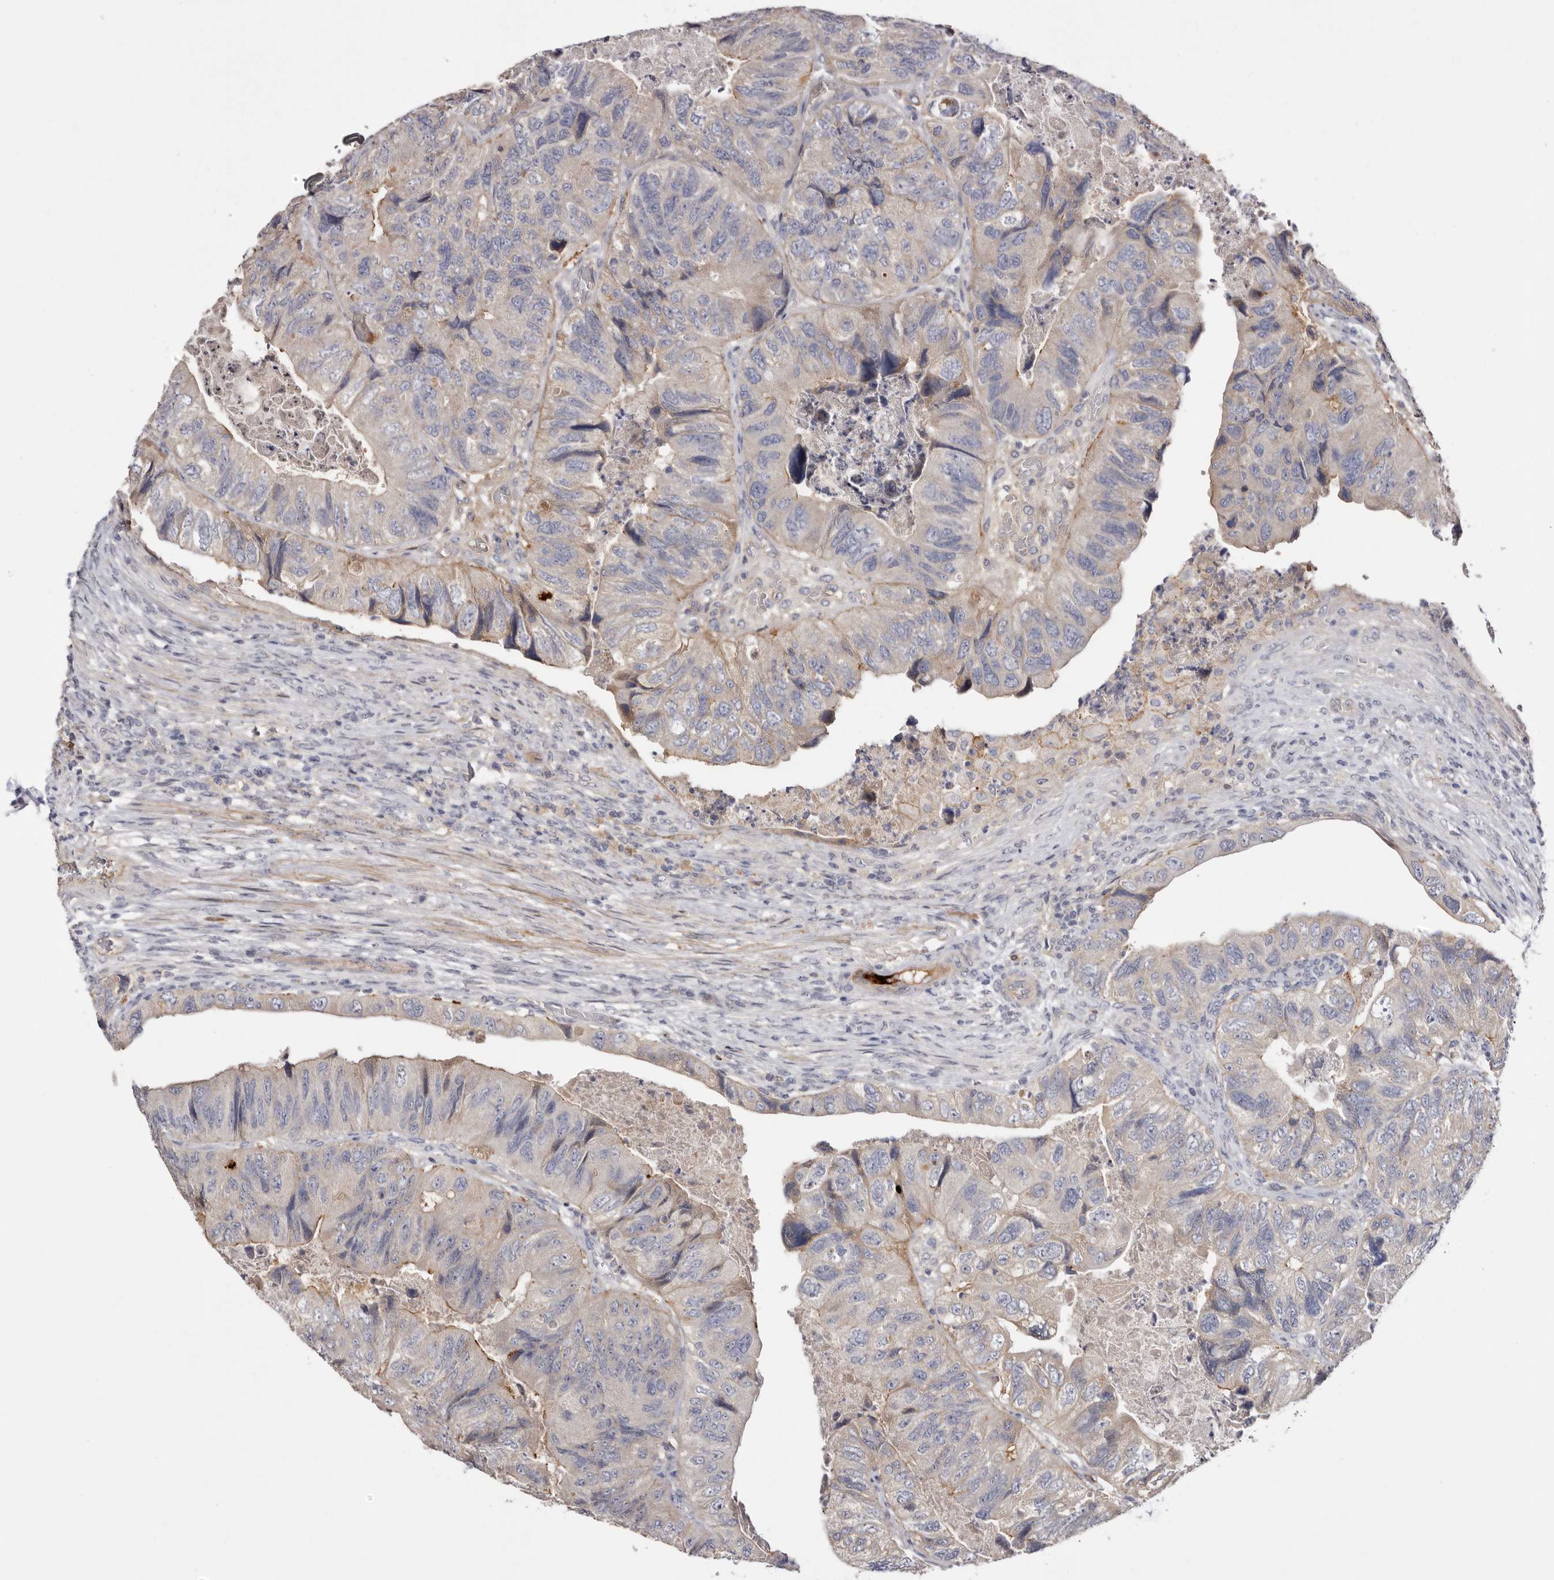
{"staining": {"intensity": "weak", "quantity": "<25%", "location": "cytoplasmic/membranous"}, "tissue": "colorectal cancer", "cell_type": "Tumor cells", "image_type": "cancer", "snomed": [{"axis": "morphology", "description": "Adenocarcinoma, NOS"}, {"axis": "topography", "description": "Rectum"}], "caption": "IHC of adenocarcinoma (colorectal) shows no expression in tumor cells. (DAB IHC, high magnification).", "gene": "LMLN", "patient": {"sex": "male", "age": 63}}